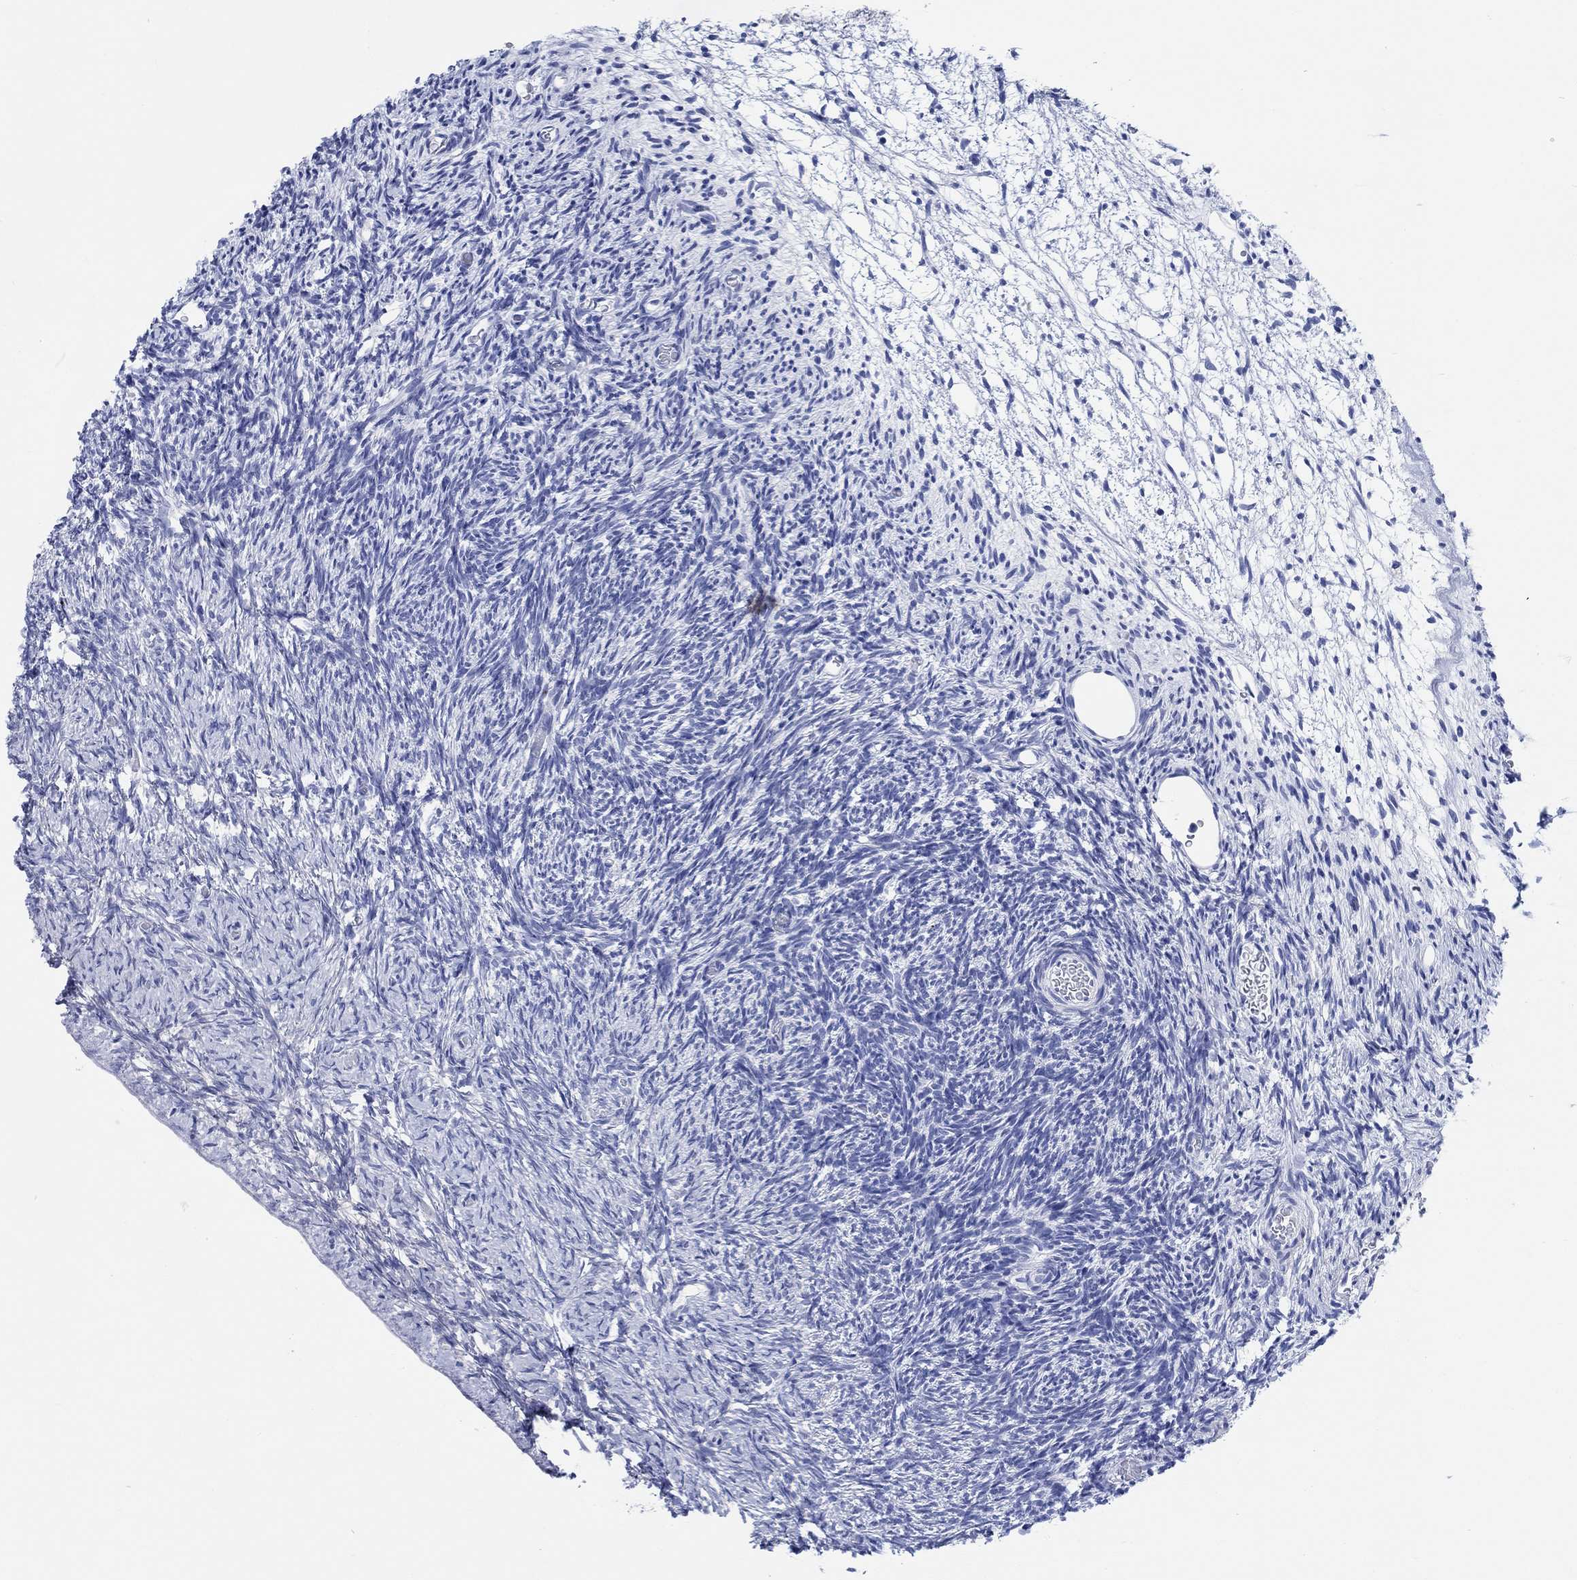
{"staining": {"intensity": "negative", "quantity": "none", "location": "none"}, "tissue": "ovary", "cell_type": "Follicle cells", "image_type": "normal", "snomed": [{"axis": "morphology", "description": "Normal tissue, NOS"}, {"axis": "topography", "description": "Ovary"}], "caption": "DAB (3,3'-diaminobenzidine) immunohistochemical staining of normal ovary displays no significant staining in follicle cells. The staining is performed using DAB brown chromogen with nuclei counter-stained in using hematoxylin.", "gene": "RD3L", "patient": {"sex": "female", "age": 39}}